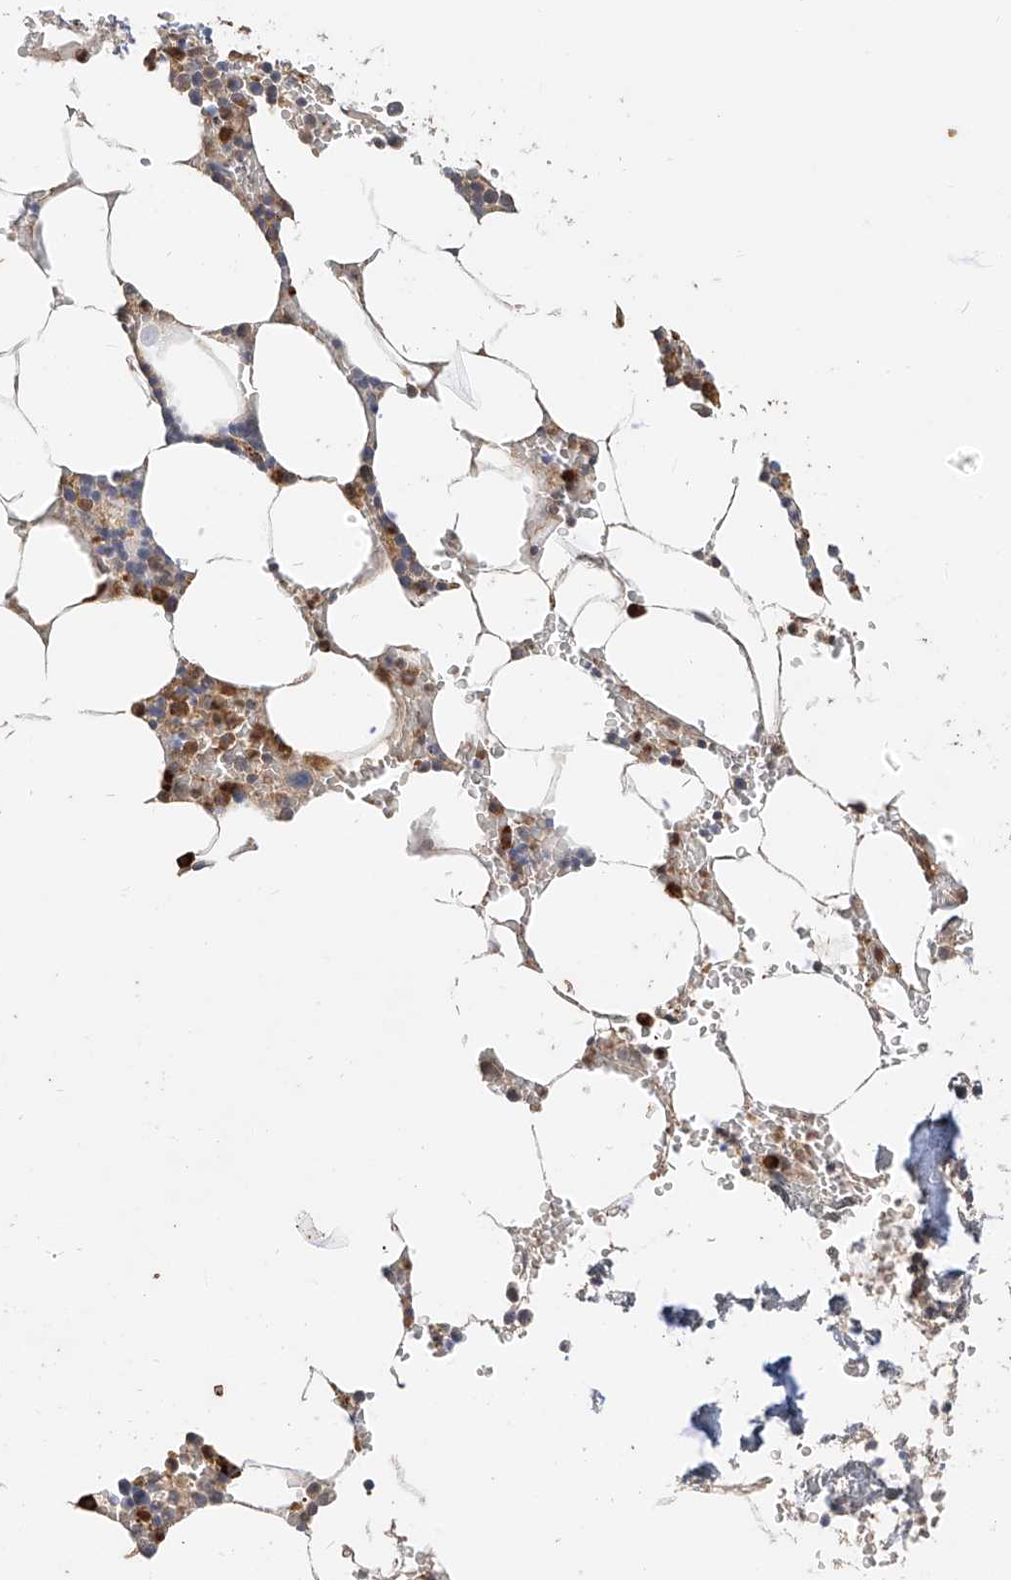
{"staining": {"intensity": "moderate", "quantity": ">75%", "location": "cytoplasmic/membranous"}, "tissue": "bone marrow", "cell_type": "Hematopoietic cells", "image_type": "normal", "snomed": [{"axis": "morphology", "description": "Normal tissue, NOS"}, {"axis": "topography", "description": "Bone marrow"}], "caption": "Normal bone marrow was stained to show a protein in brown. There is medium levels of moderate cytoplasmic/membranous positivity in approximately >75% of hematopoietic cells.", "gene": "OFD1", "patient": {"sex": "male", "age": 70}}